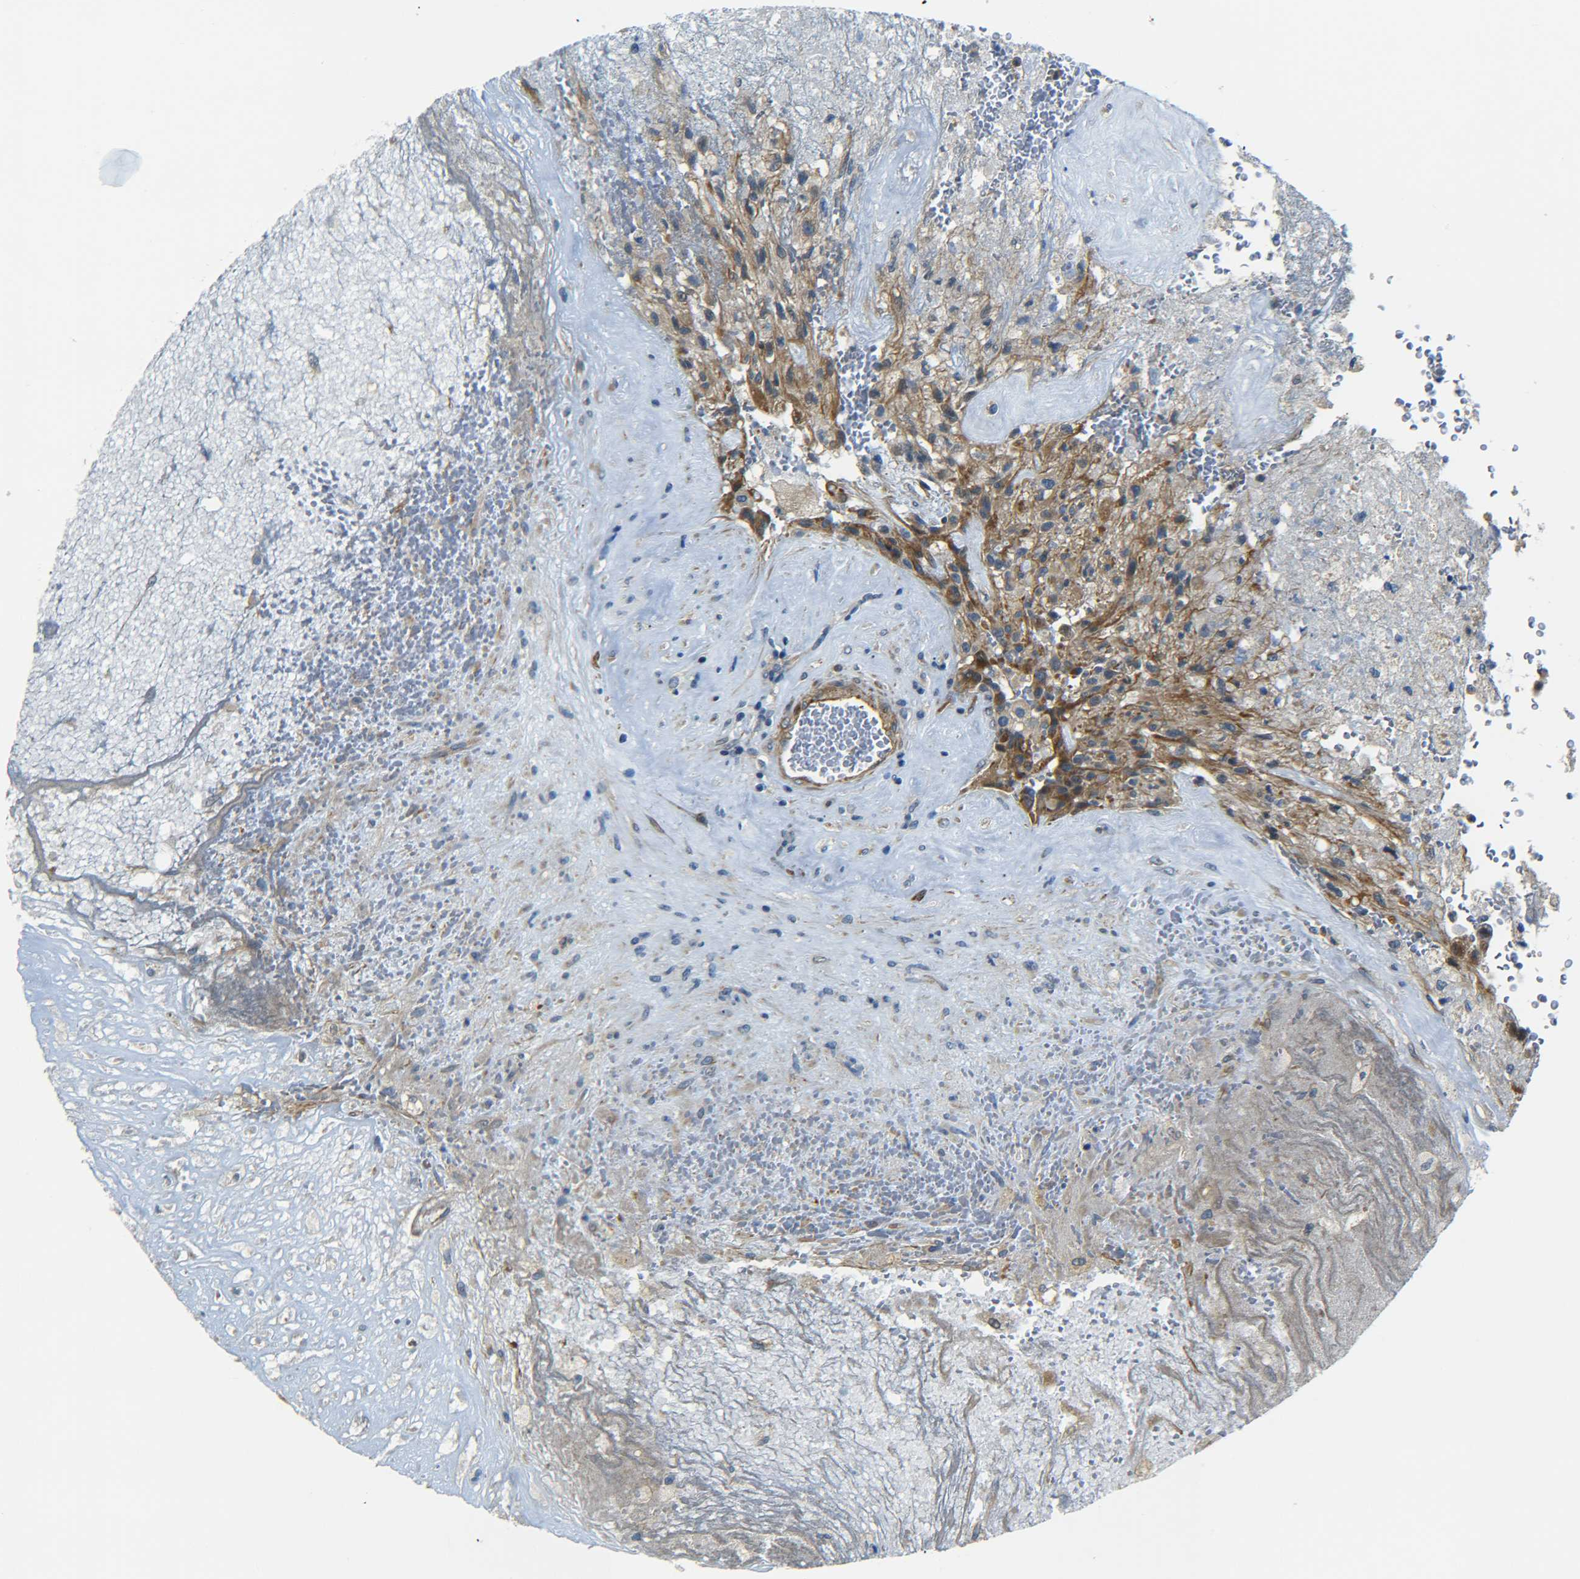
{"staining": {"intensity": "moderate", "quantity": ">75%", "location": "cytoplasmic/membranous"}, "tissue": "glioma", "cell_type": "Tumor cells", "image_type": "cancer", "snomed": [{"axis": "morphology", "description": "Normal tissue, NOS"}, {"axis": "morphology", "description": "Glioma, malignant, High grade"}, {"axis": "topography", "description": "Cerebral cortex"}], "caption": "Immunohistochemical staining of human high-grade glioma (malignant) exhibits medium levels of moderate cytoplasmic/membranous expression in approximately >75% of tumor cells. Ihc stains the protein in brown and the nuclei are stained blue.", "gene": "MEIS1", "patient": {"sex": "male", "age": 56}}